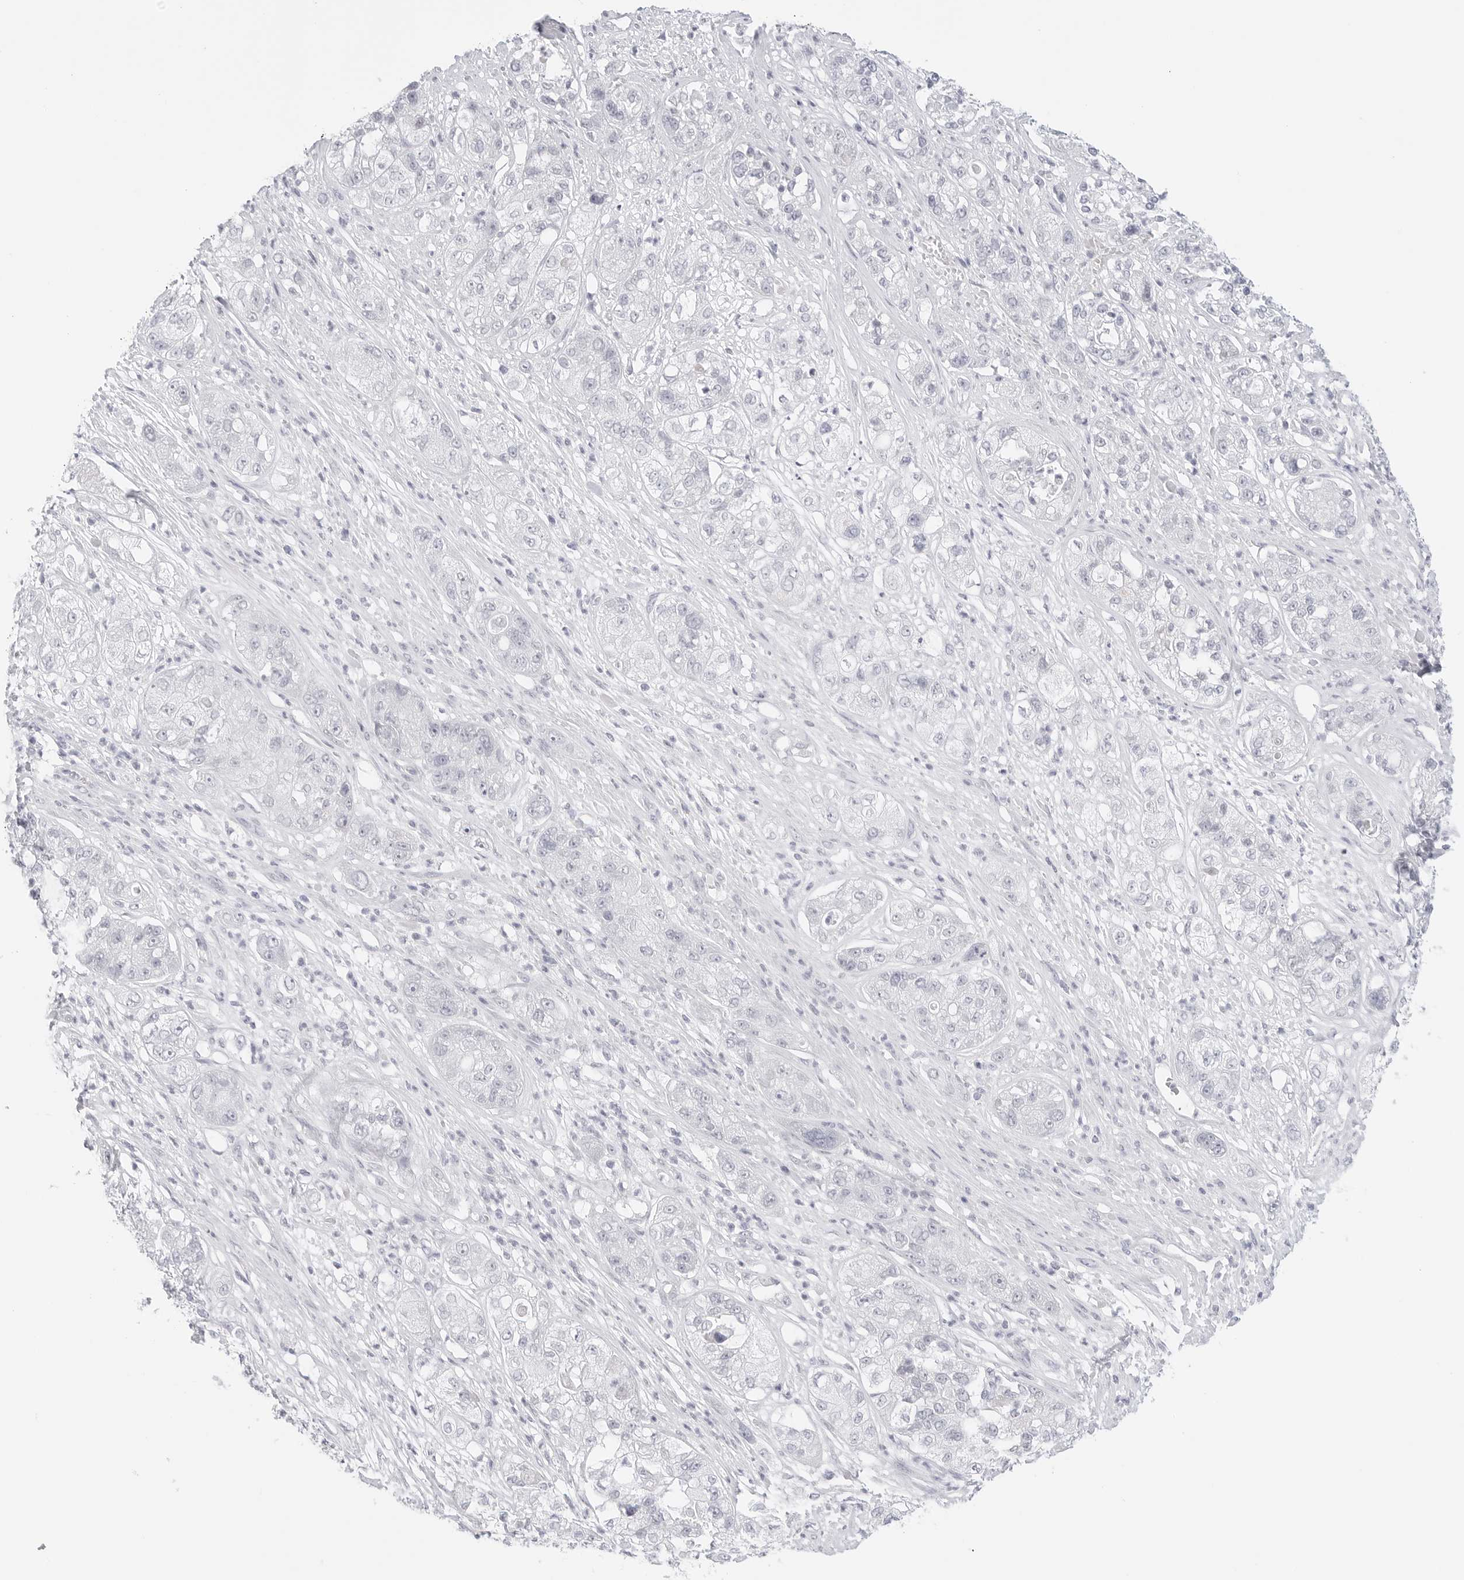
{"staining": {"intensity": "negative", "quantity": "none", "location": "none"}, "tissue": "pancreatic cancer", "cell_type": "Tumor cells", "image_type": "cancer", "snomed": [{"axis": "morphology", "description": "Adenocarcinoma, NOS"}, {"axis": "topography", "description": "Pancreas"}], "caption": "IHC of adenocarcinoma (pancreatic) demonstrates no positivity in tumor cells.", "gene": "HMGCS2", "patient": {"sex": "female", "age": 78}}